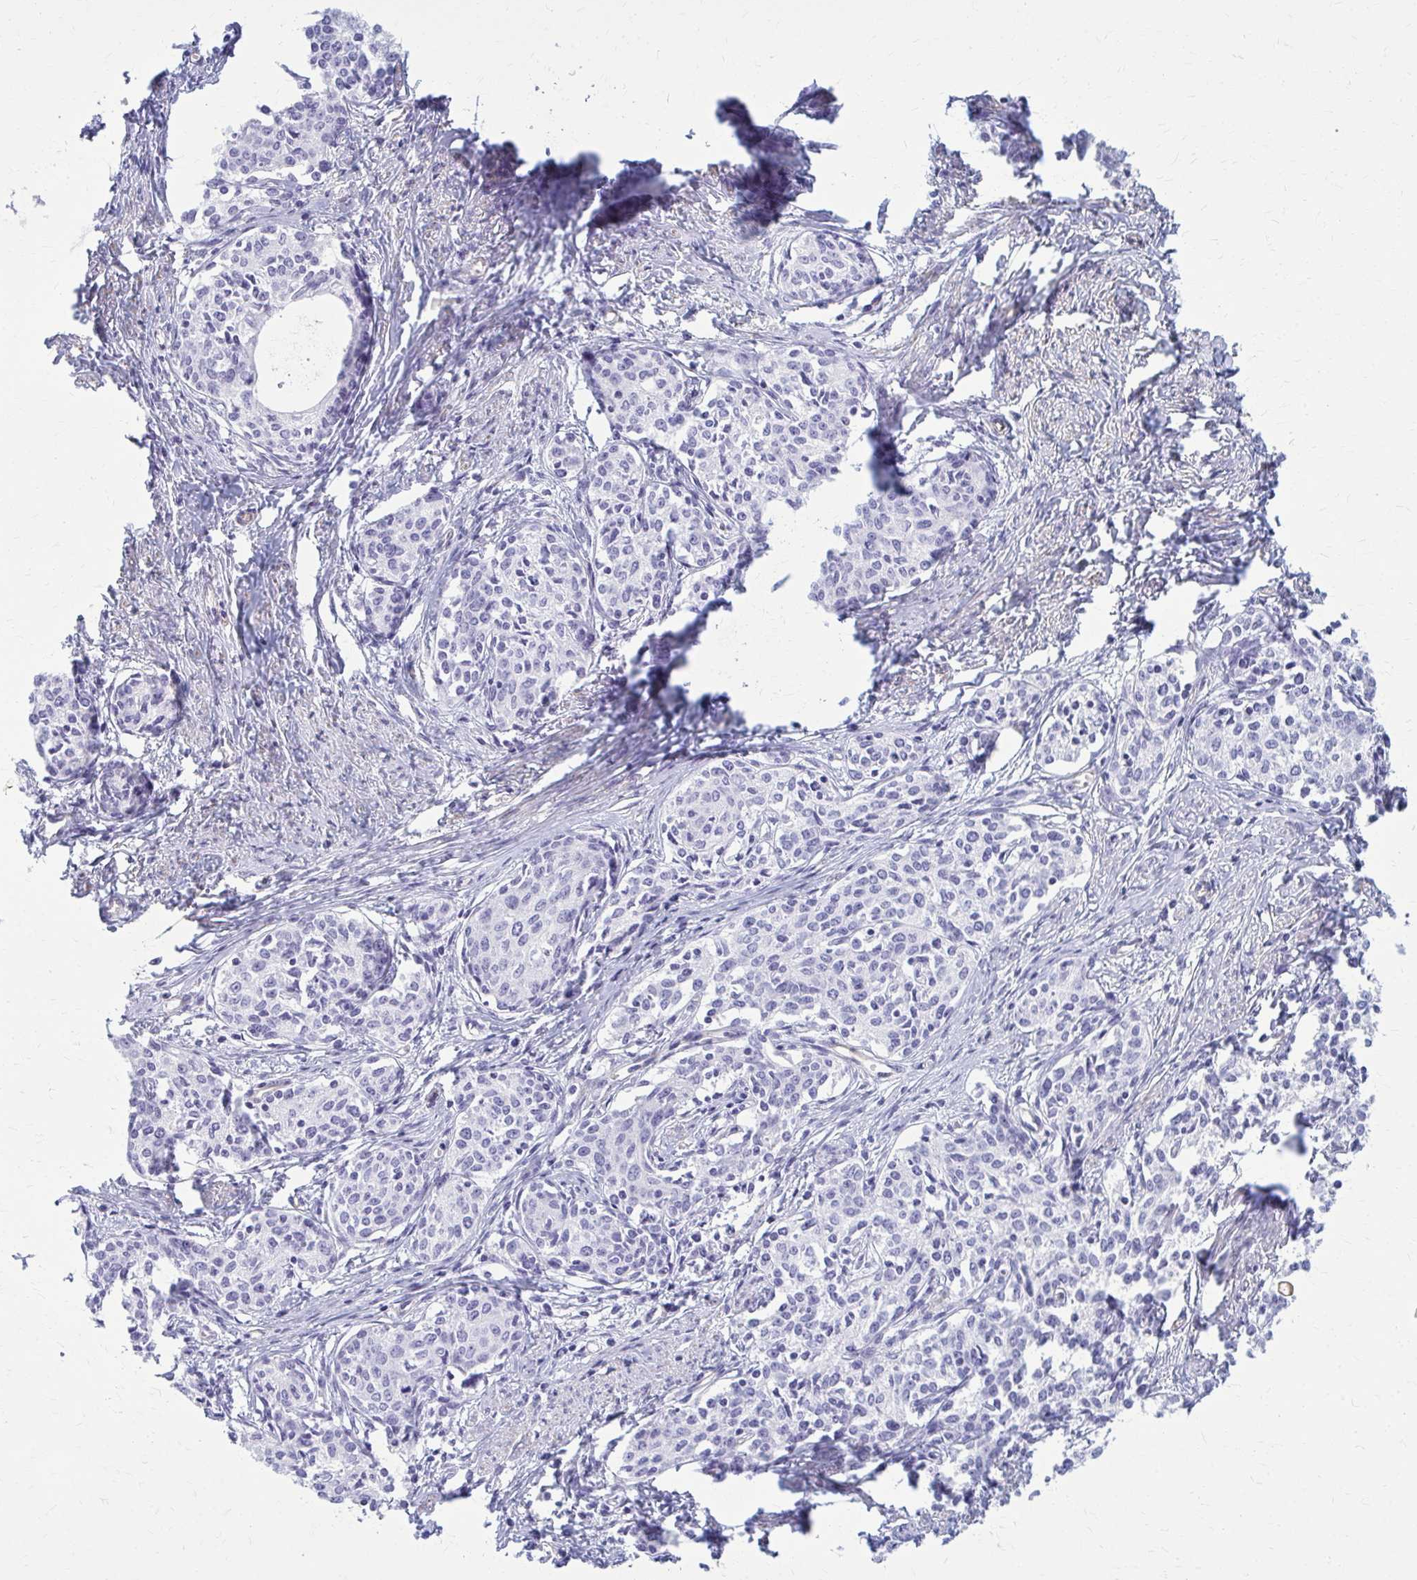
{"staining": {"intensity": "negative", "quantity": "none", "location": "none"}, "tissue": "cervical cancer", "cell_type": "Tumor cells", "image_type": "cancer", "snomed": [{"axis": "morphology", "description": "Squamous cell carcinoma, NOS"}, {"axis": "morphology", "description": "Adenocarcinoma, NOS"}, {"axis": "topography", "description": "Cervix"}], "caption": "Human cervical adenocarcinoma stained for a protein using immunohistochemistry (IHC) displays no expression in tumor cells.", "gene": "GFAP", "patient": {"sex": "female", "age": 52}}